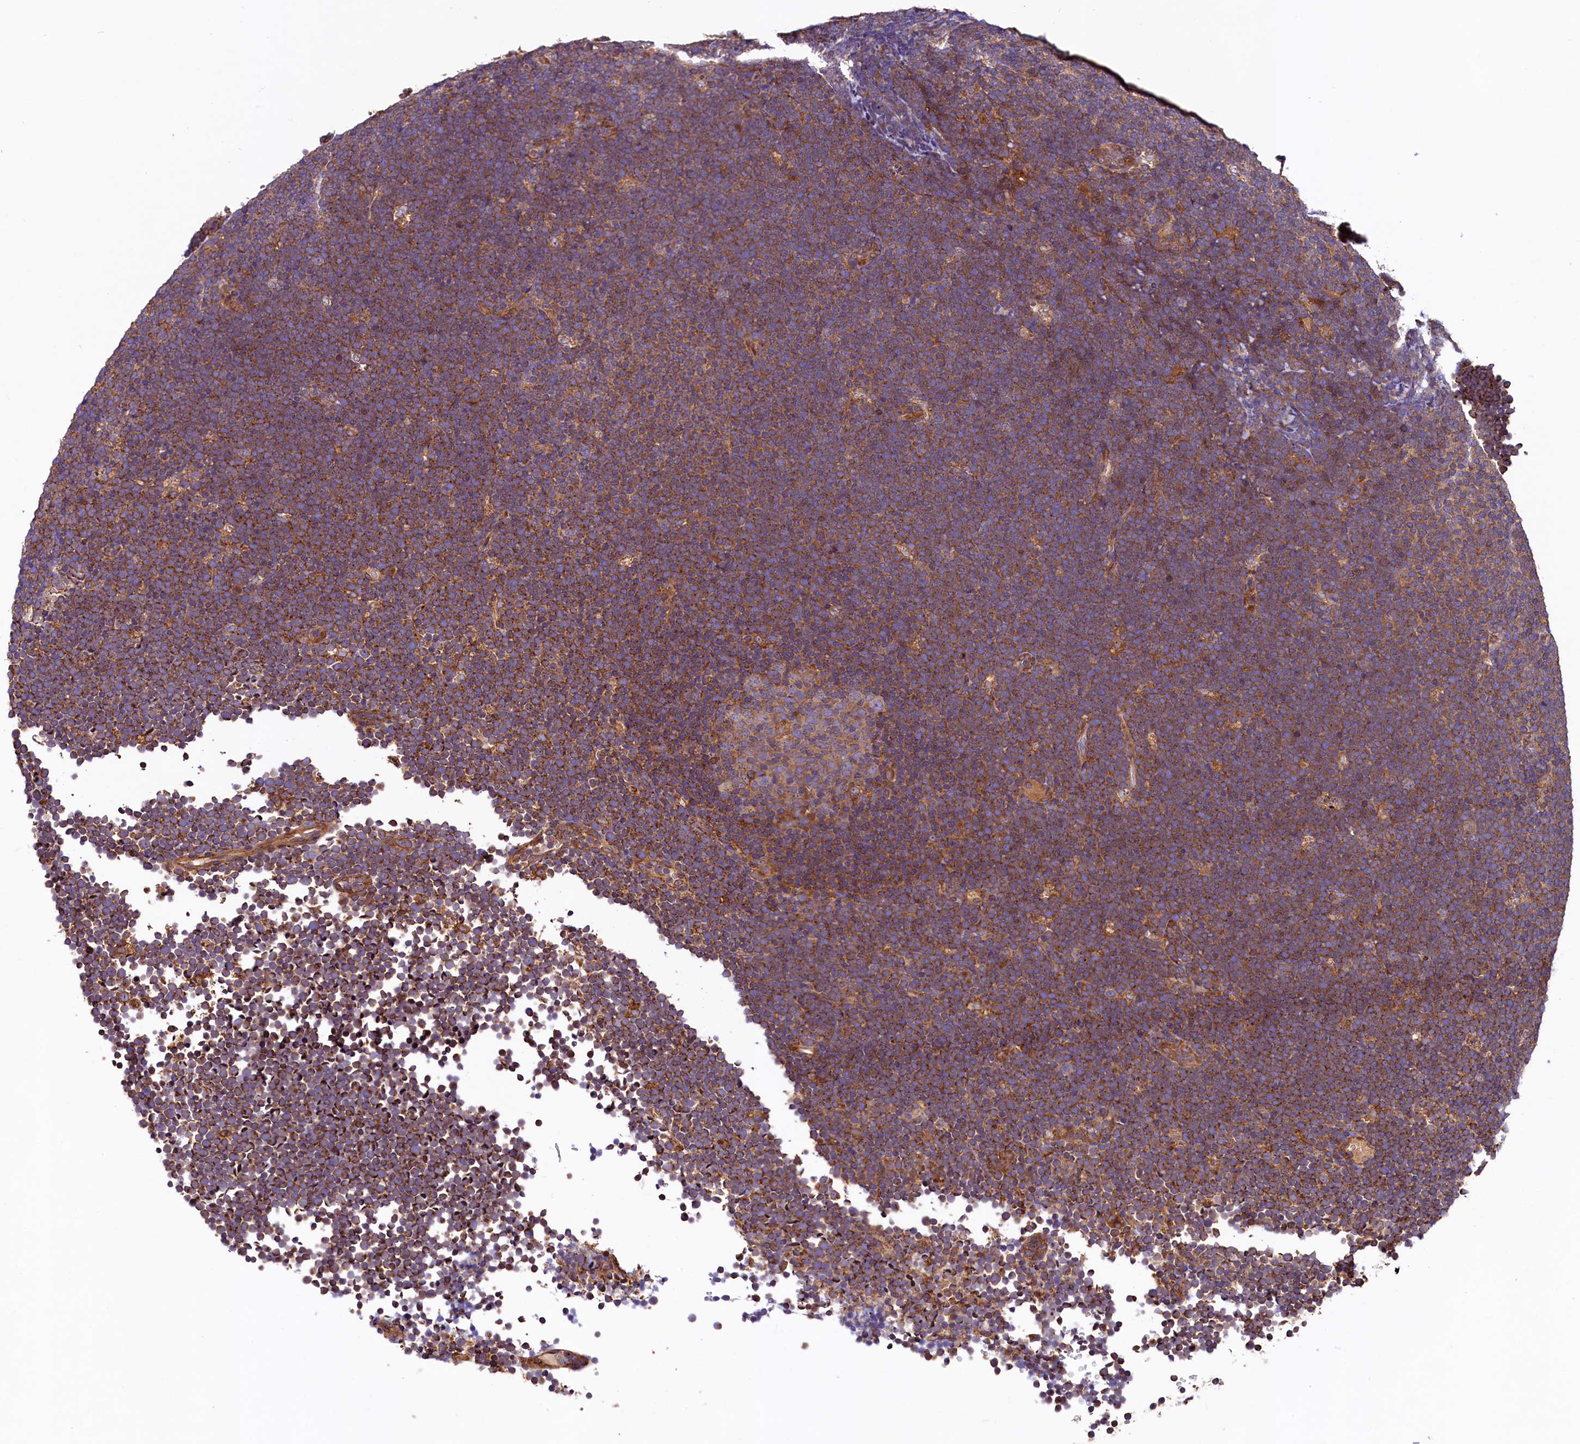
{"staining": {"intensity": "moderate", "quantity": ">75%", "location": "cytoplasmic/membranous"}, "tissue": "lymphoma", "cell_type": "Tumor cells", "image_type": "cancer", "snomed": [{"axis": "morphology", "description": "Malignant lymphoma, non-Hodgkin's type, High grade"}, {"axis": "topography", "description": "Lymph node"}], "caption": "The image shows staining of lymphoma, revealing moderate cytoplasmic/membranous protein staining (brown color) within tumor cells. The protein of interest is shown in brown color, while the nuclei are stained blue.", "gene": "VPS35", "patient": {"sex": "male", "age": 13}}